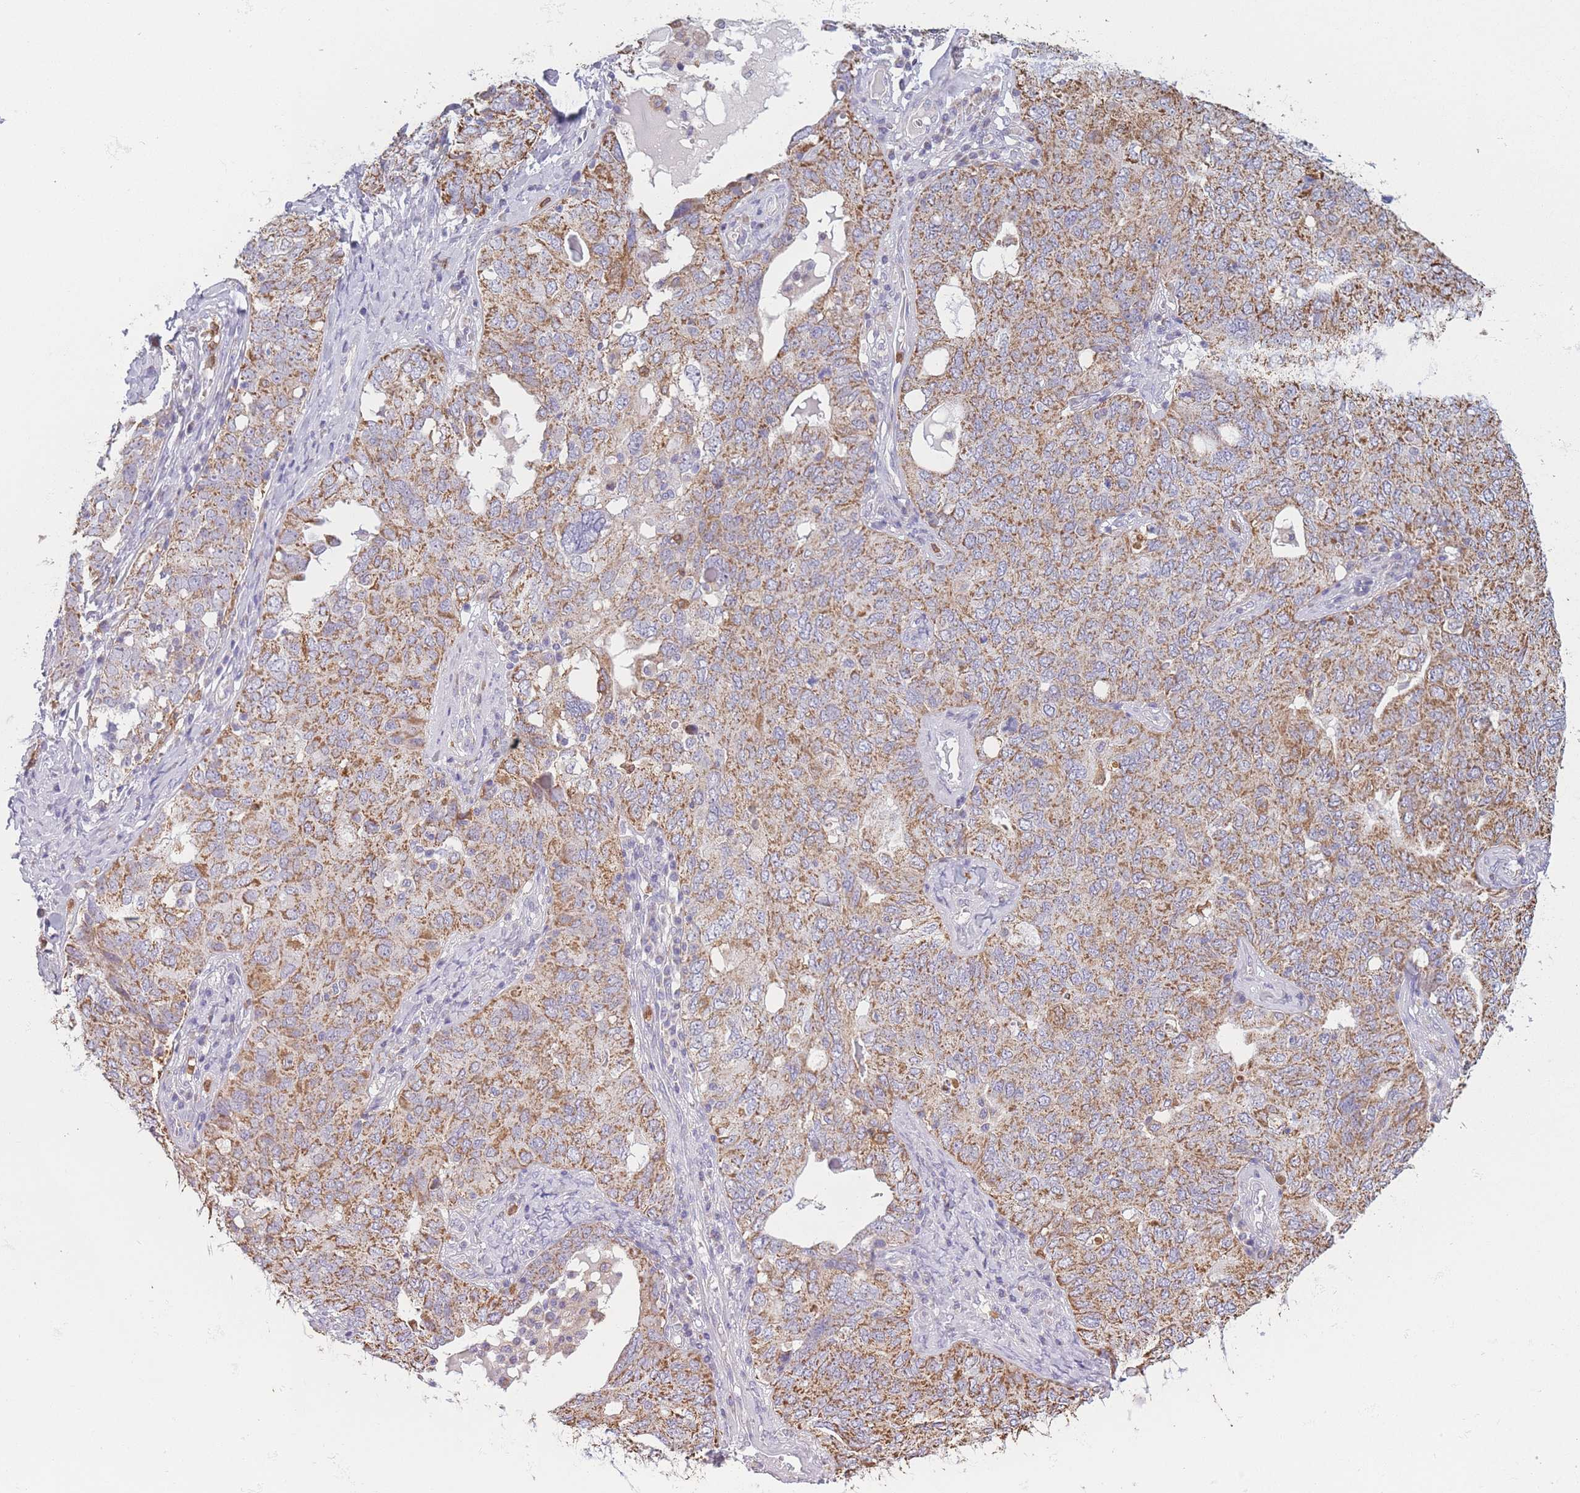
{"staining": {"intensity": "moderate", "quantity": ">75%", "location": "cytoplasmic/membranous"}, "tissue": "ovarian cancer", "cell_type": "Tumor cells", "image_type": "cancer", "snomed": [{"axis": "morphology", "description": "Carcinoma, endometroid"}, {"axis": "topography", "description": "Ovary"}], "caption": "About >75% of tumor cells in human endometroid carcinoma (ovarian) exhibit moderate cytoplasmic/membranous protein positivity as visualized by brown immunohistochemical staining.", "gene": "PRAM1", "patient": {"sex": "female", "age": 62}}